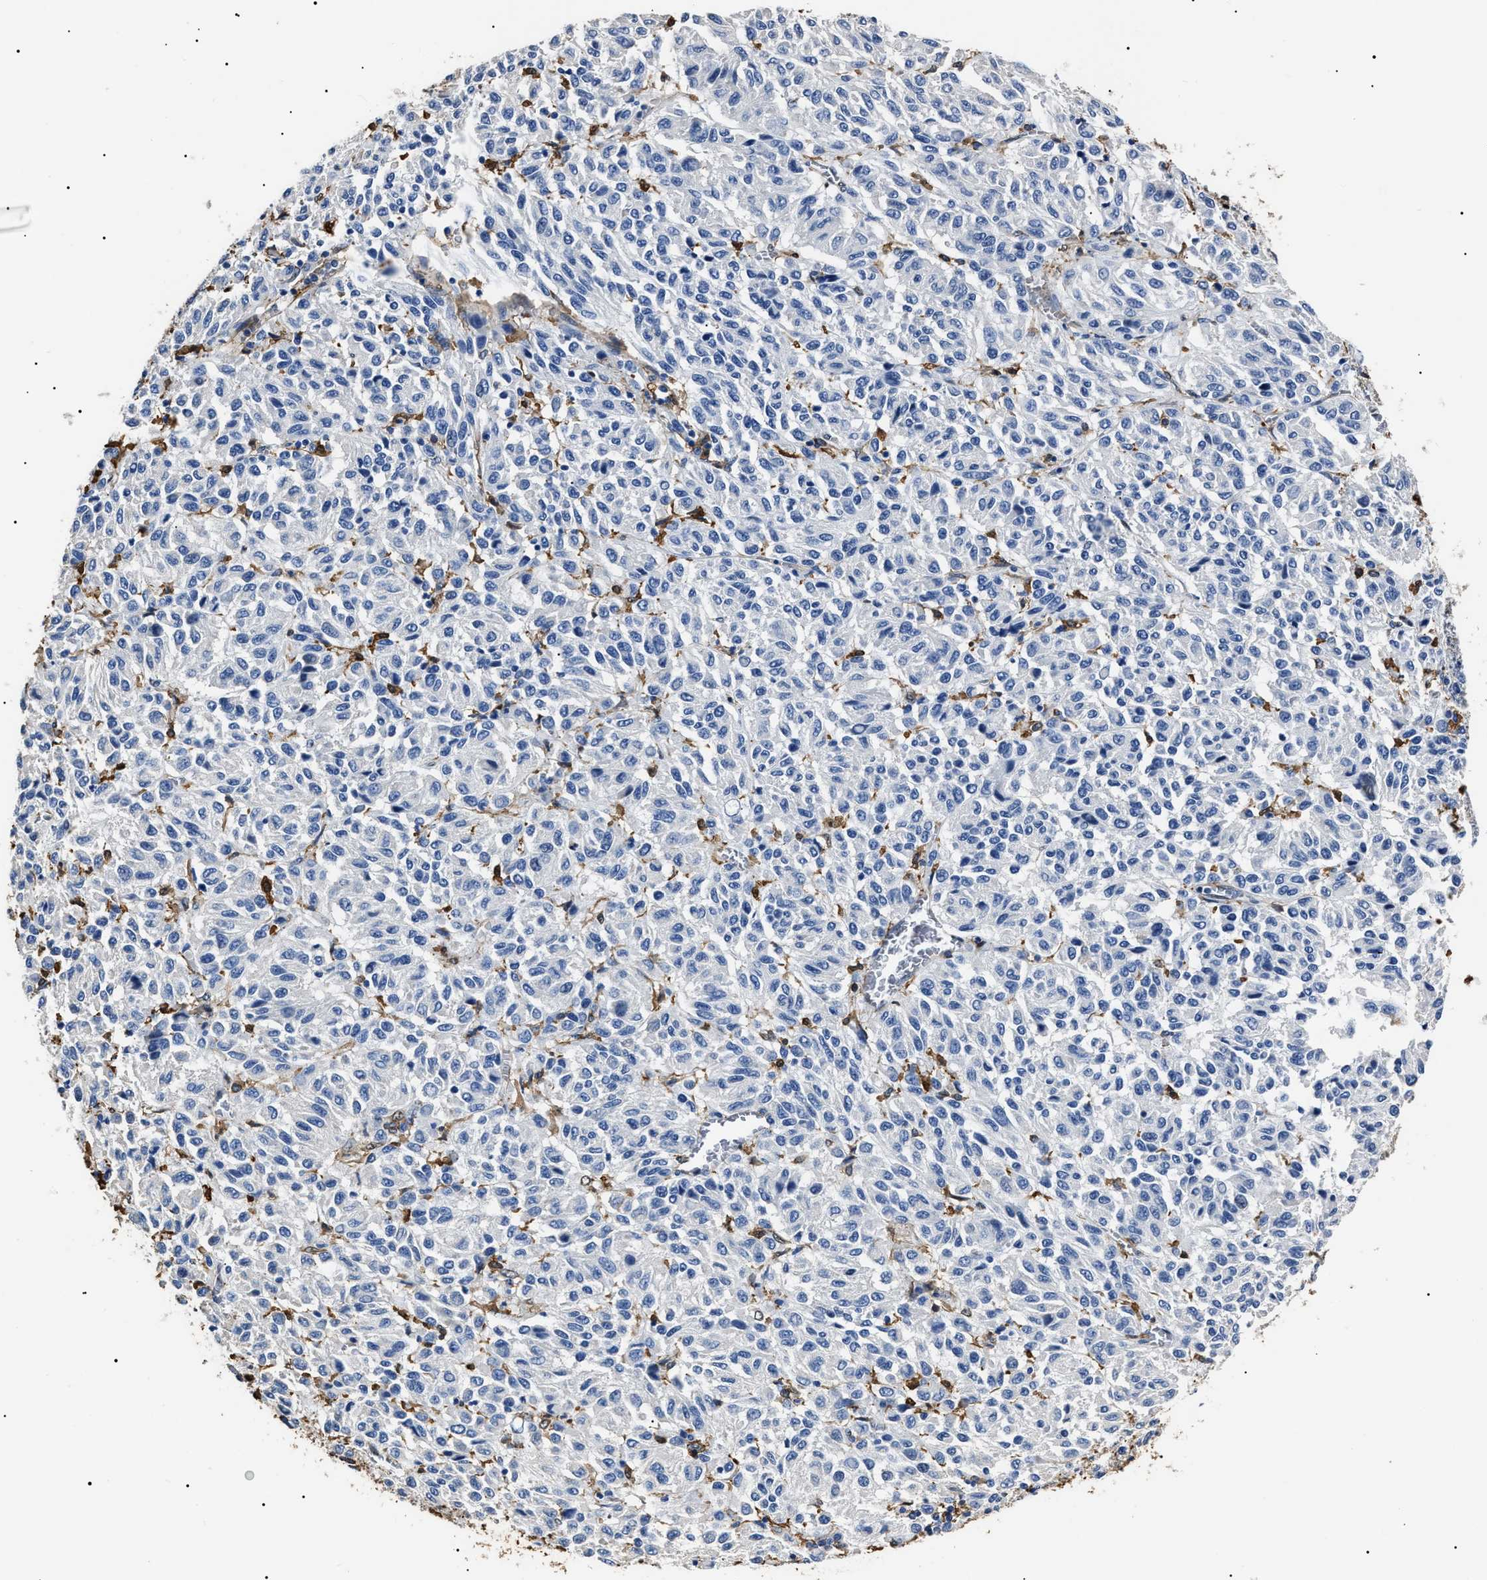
{"staining": {"intensity": "negative", "quantity": "none", "location": "none"}, "tissue": "melanoma", "cell_type": "Tumor cells", "image_type": "cancer", "snomed": [{"axis": "morphology", "description": "Malignant melanoma, Metastatic site"}, {"axis": "topography", "description": "Lung"}], "caption": "An IHC histopathology image of melanoma is shown. There is no staining in tumor cells of melanoma.", "gene": "ALDH1A1", "patient": {"sex": "male", "age": 64}}